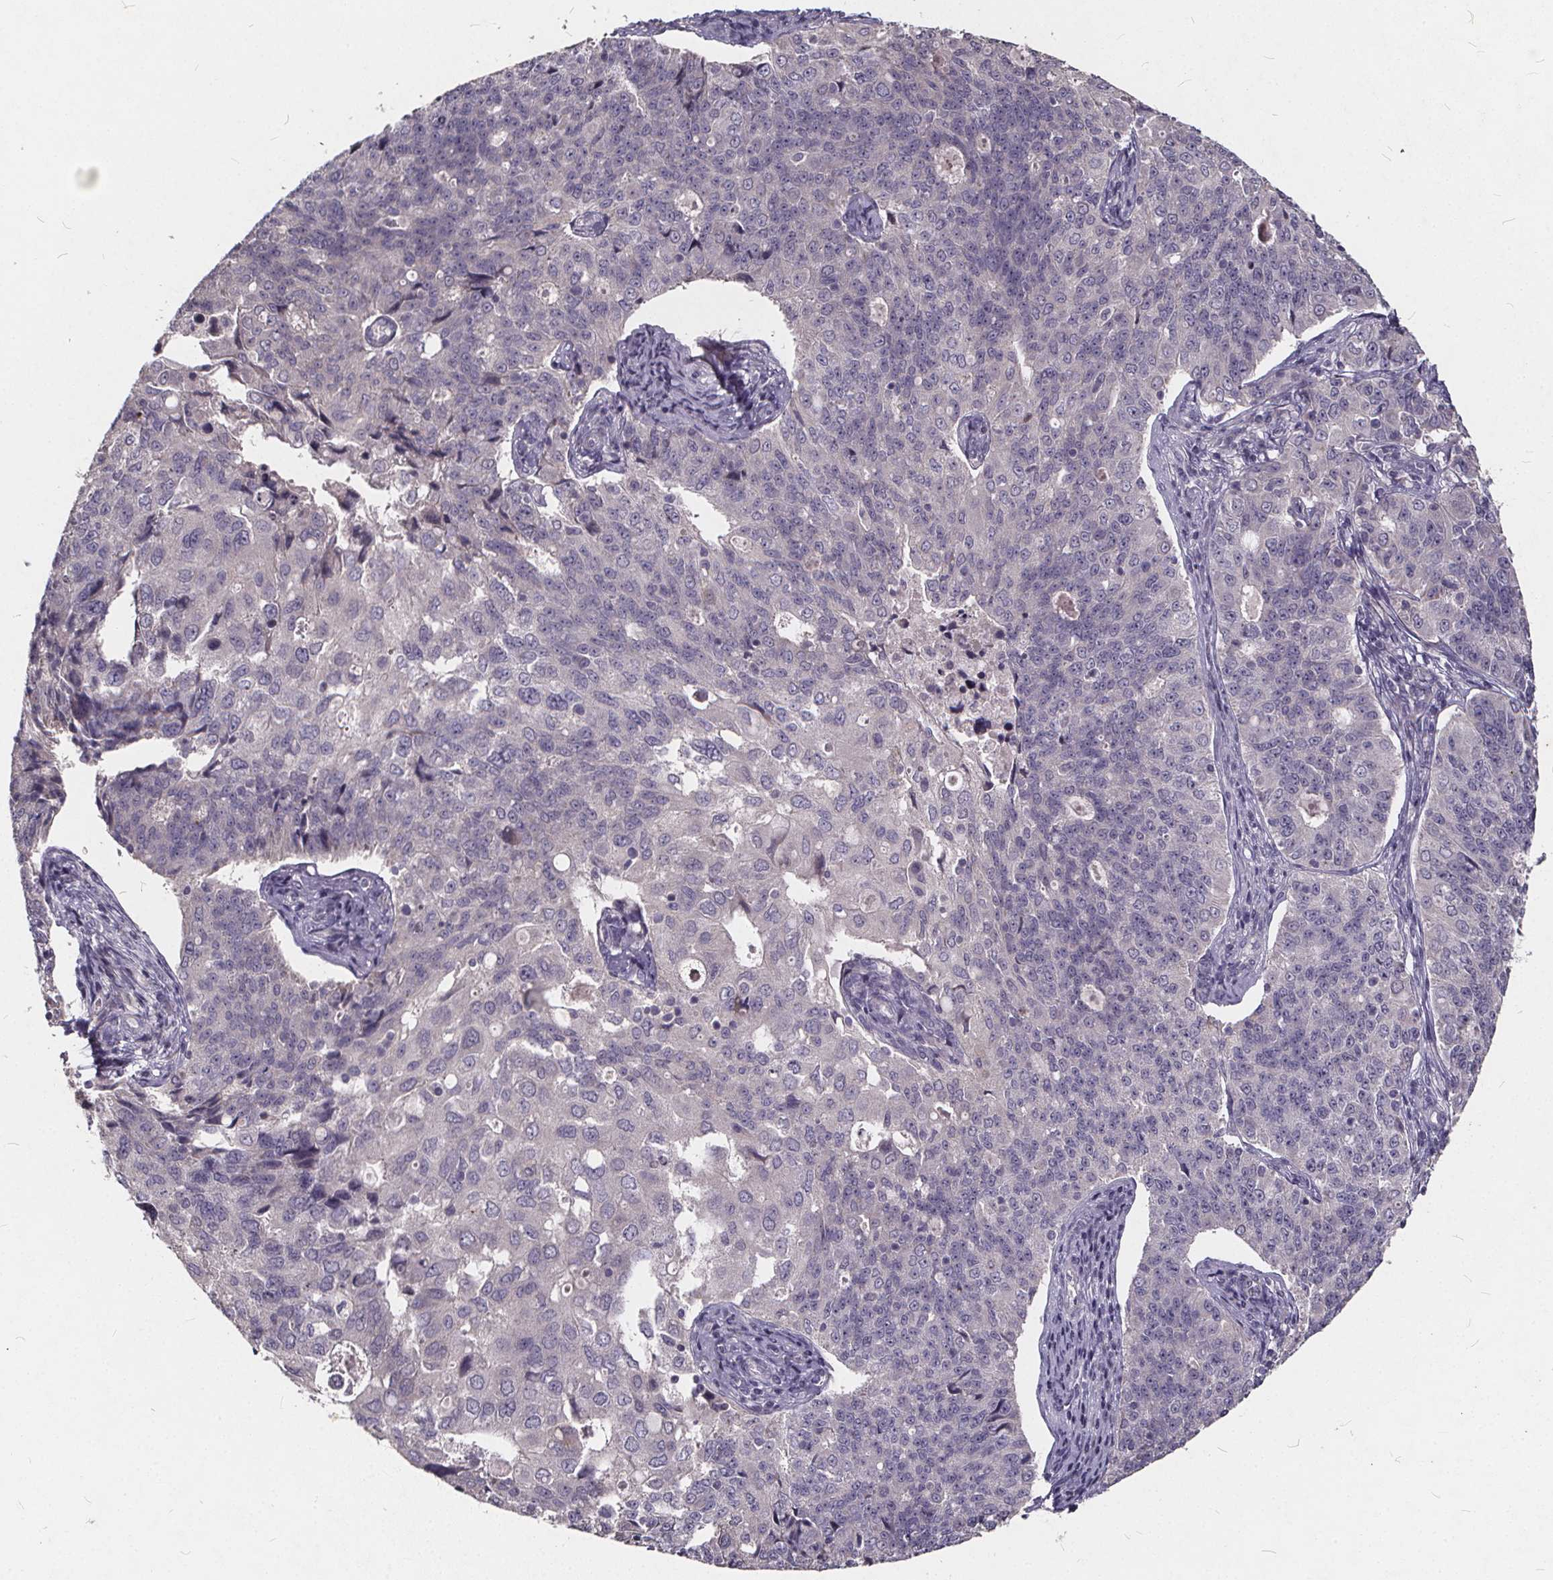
{"staining": {"intensity": "negative", "quantity": "none", "location": "none"}, "tissue": "endometrial cancer", "cell_type": "Tumor cells", "image_type": "cancer", "snomed": [{"axis": "morphology", "description": "Adenocarcinoma, NOS"}, {"axis": "topography", "description": "Endometrium"}], "caption": "DAB immunohistochemical staining of endometrial adenocarcinoma displays no significant staining in tumor cells. Brightfield microscopy of immunohistochemistry (IHC) stained with DAB (3,3'-diaminobenzidine) (brown) and hematoxylin (blue), captured at high magnification.", "gene": "TSPAN14", "patient": {"sex": "female", "age": 43}}